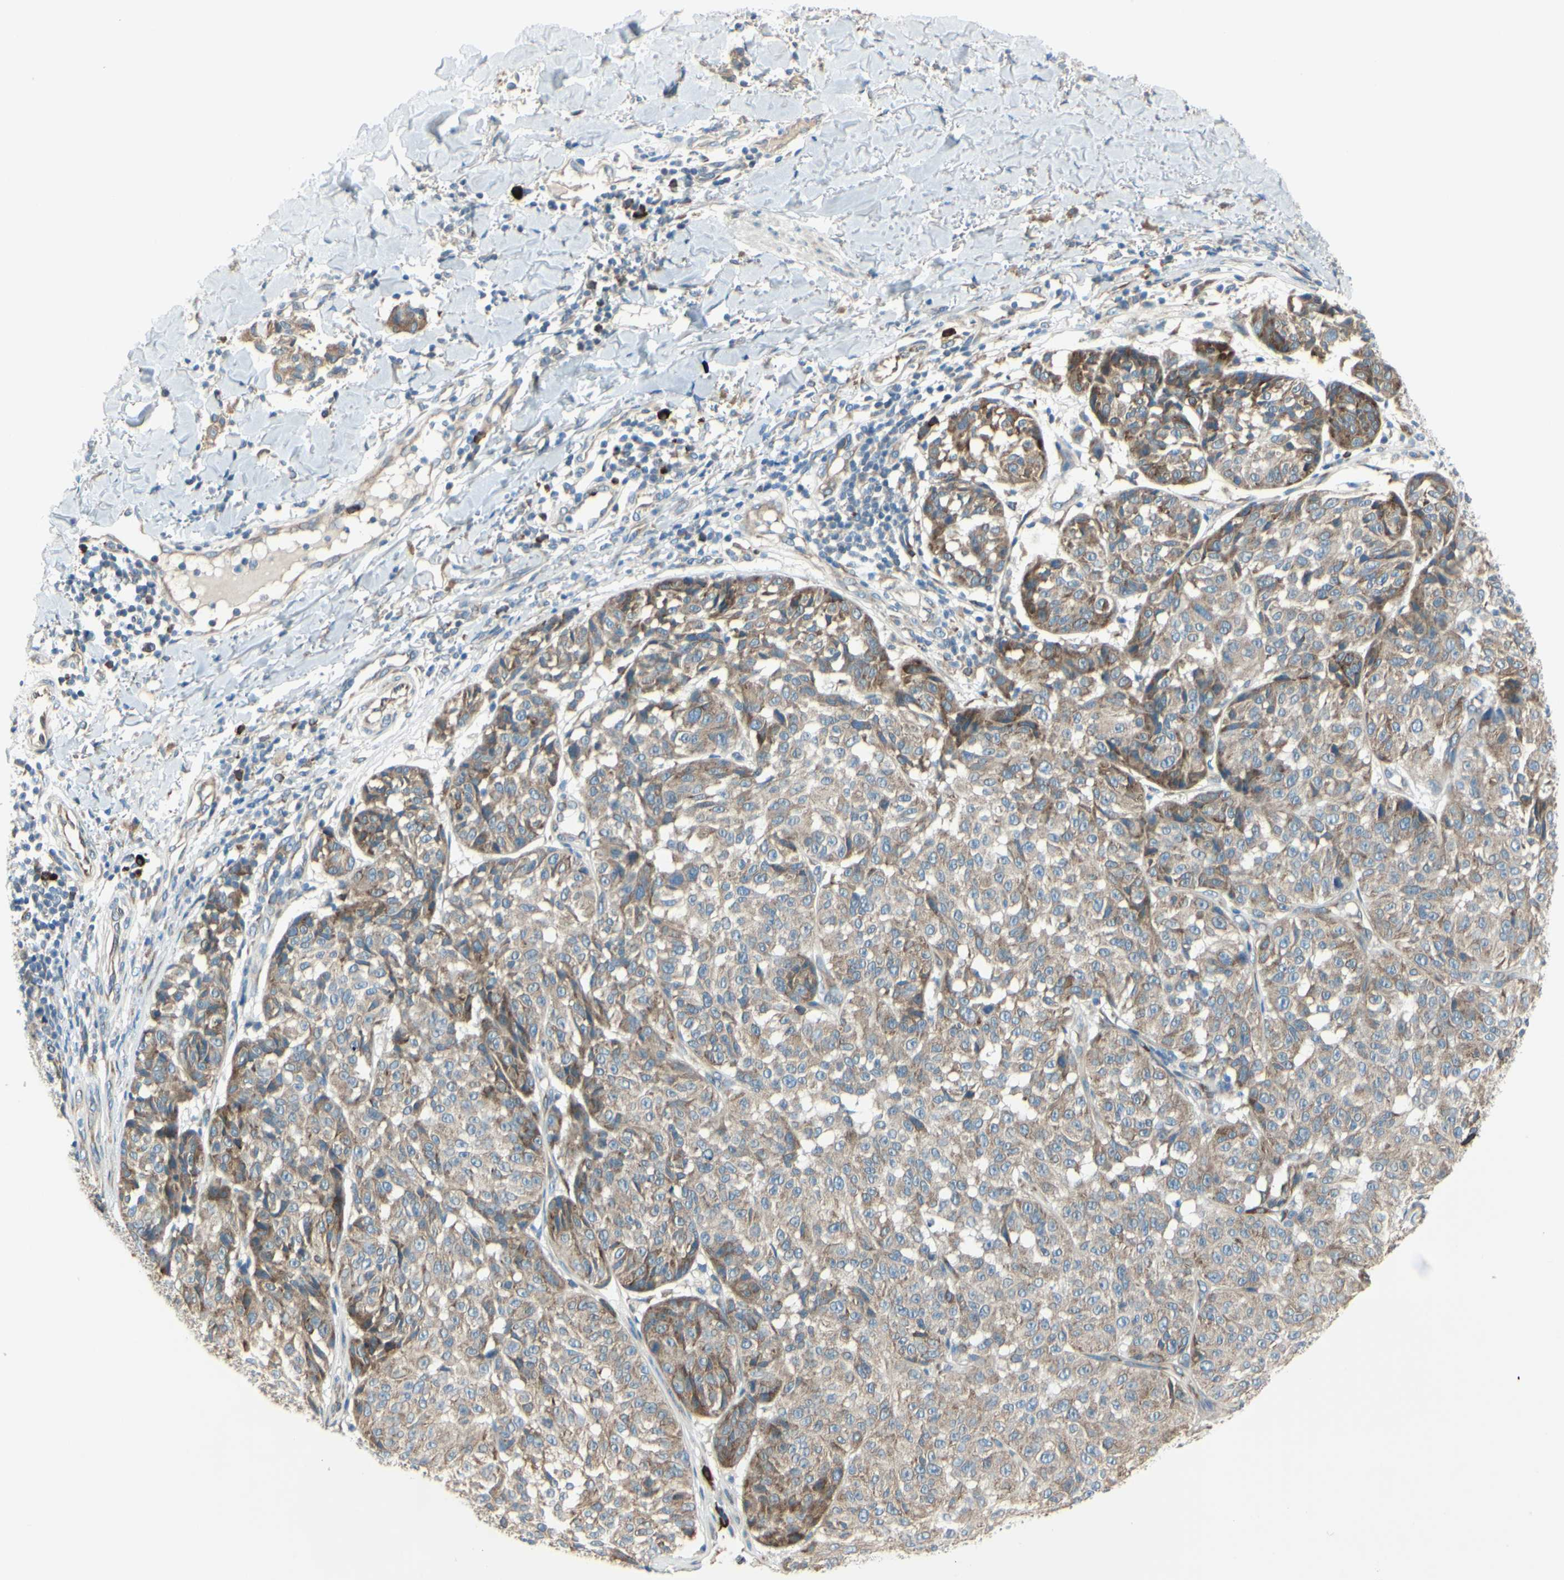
{"staining": {"intensity": "weak", "quantity": ">75%", "location": "cytoplasmic/membranous"}, "tissue": "melanoma", "cell_type": "Tumor cells", "image_type": "cancer", "snomed": [{"axis": "morphology", "description": "Malignant melanoma, NOS"}, {"axis": "topography", "description": "Skin"}], "caption": "There is low levels of weak cytoplasmic/membranous positivity in tumor cells of melanoma, as demonstrated by immunohistochemical staining (brown color).", "gene": "SELENOS", "patient": {"sex": "female", "age": 46}}